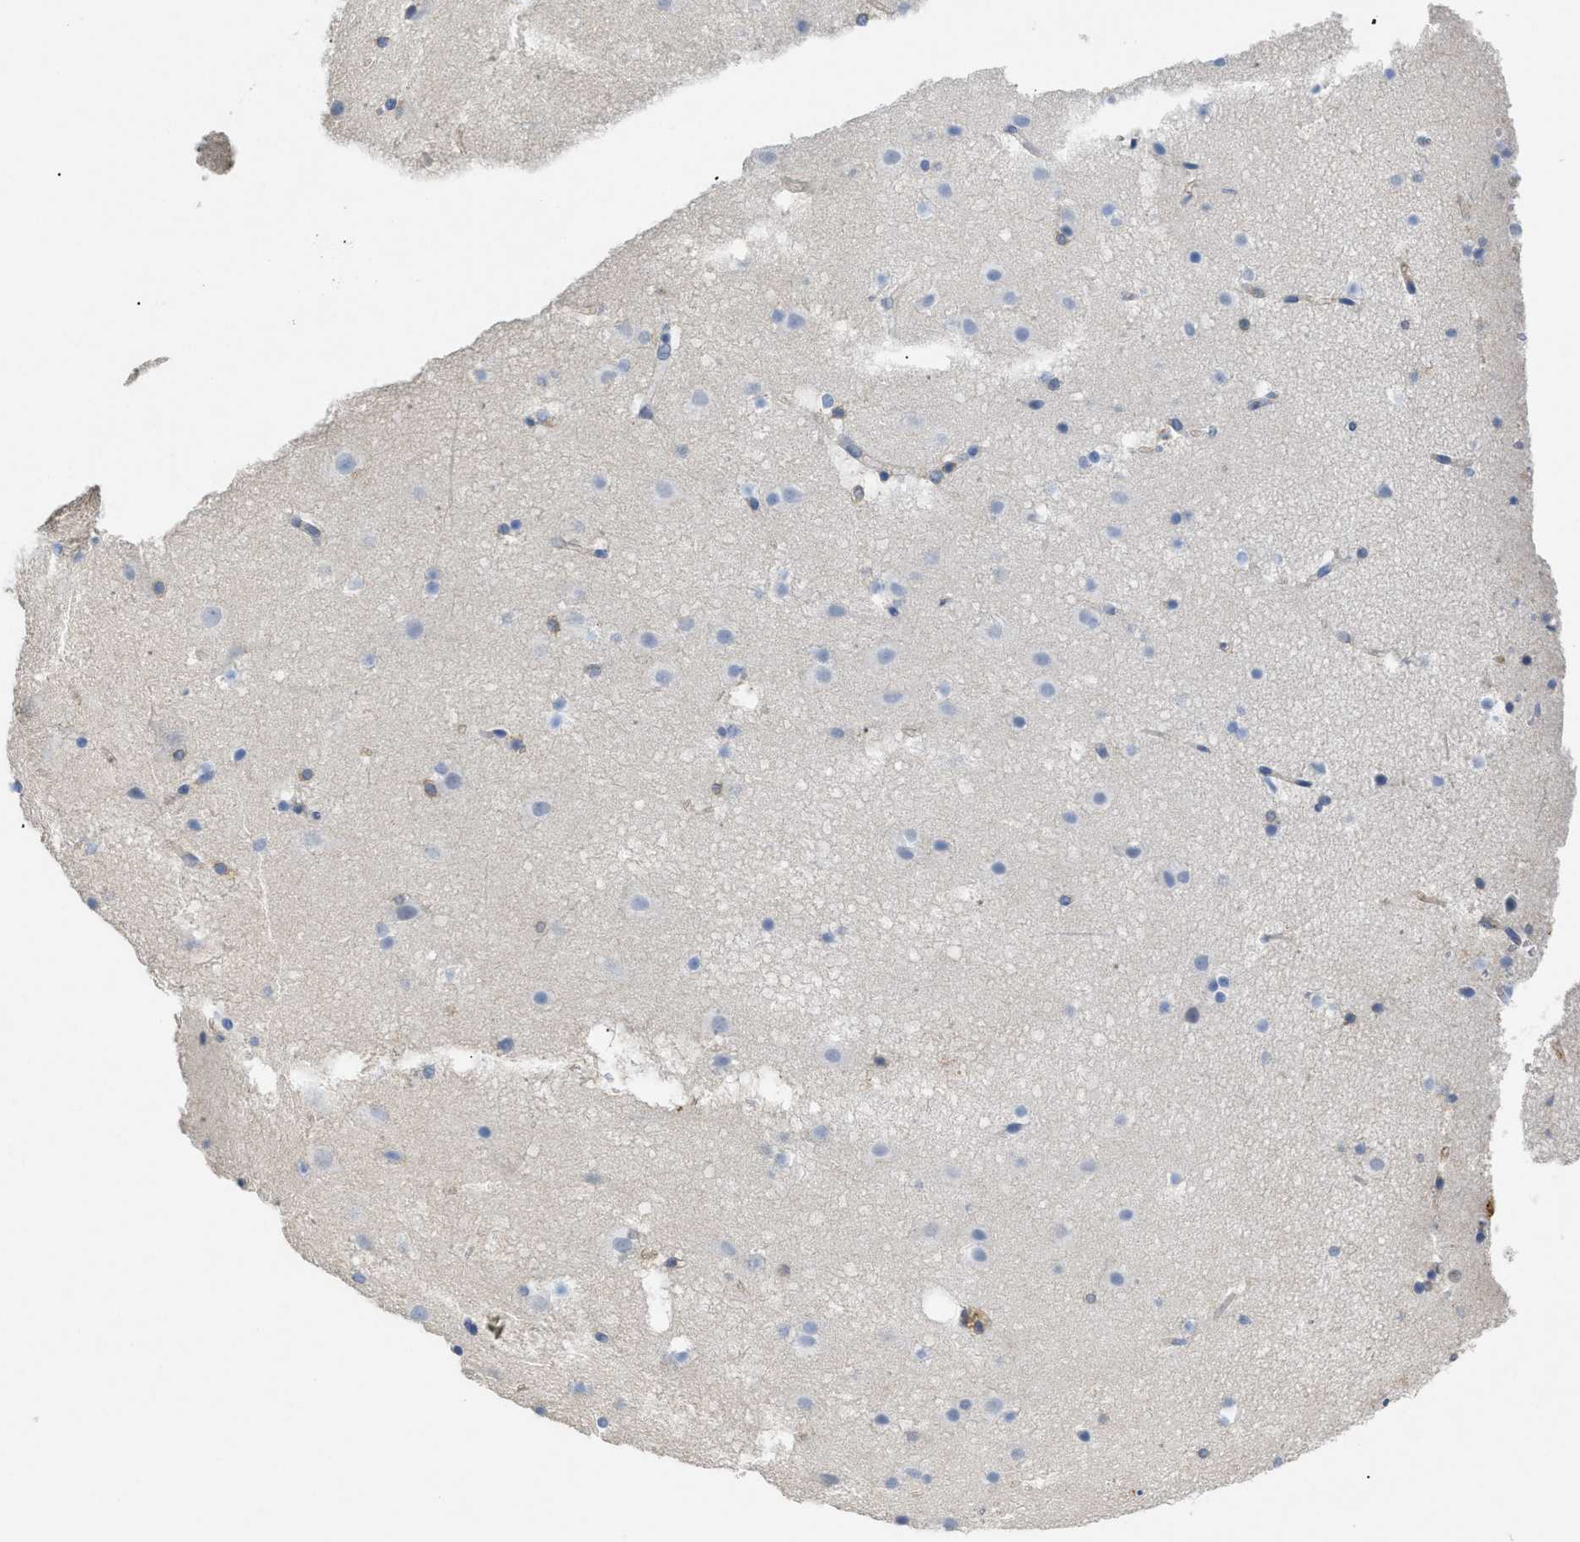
{"staining": {"intensity": "weak", "quantity": ">75%", "location": "cytoplasmic/membranous"}, "tissue": "cerebral cortex", "cell_type": "Endothelial cells", "image_type": "normal", "snomed": [{"axis": "morphology", "description": "Normal tissue, NOS"}, {"axis": "topography", "description": "Cerebral cortex"}], "caption": "Endothelial cells reveal low levels of weak cytoplasmic/membranous expression in about >75% of cells in normal cerebral cortex.", "gene": "ANXA4", "patient": {"sex": "male", "age": 45}}